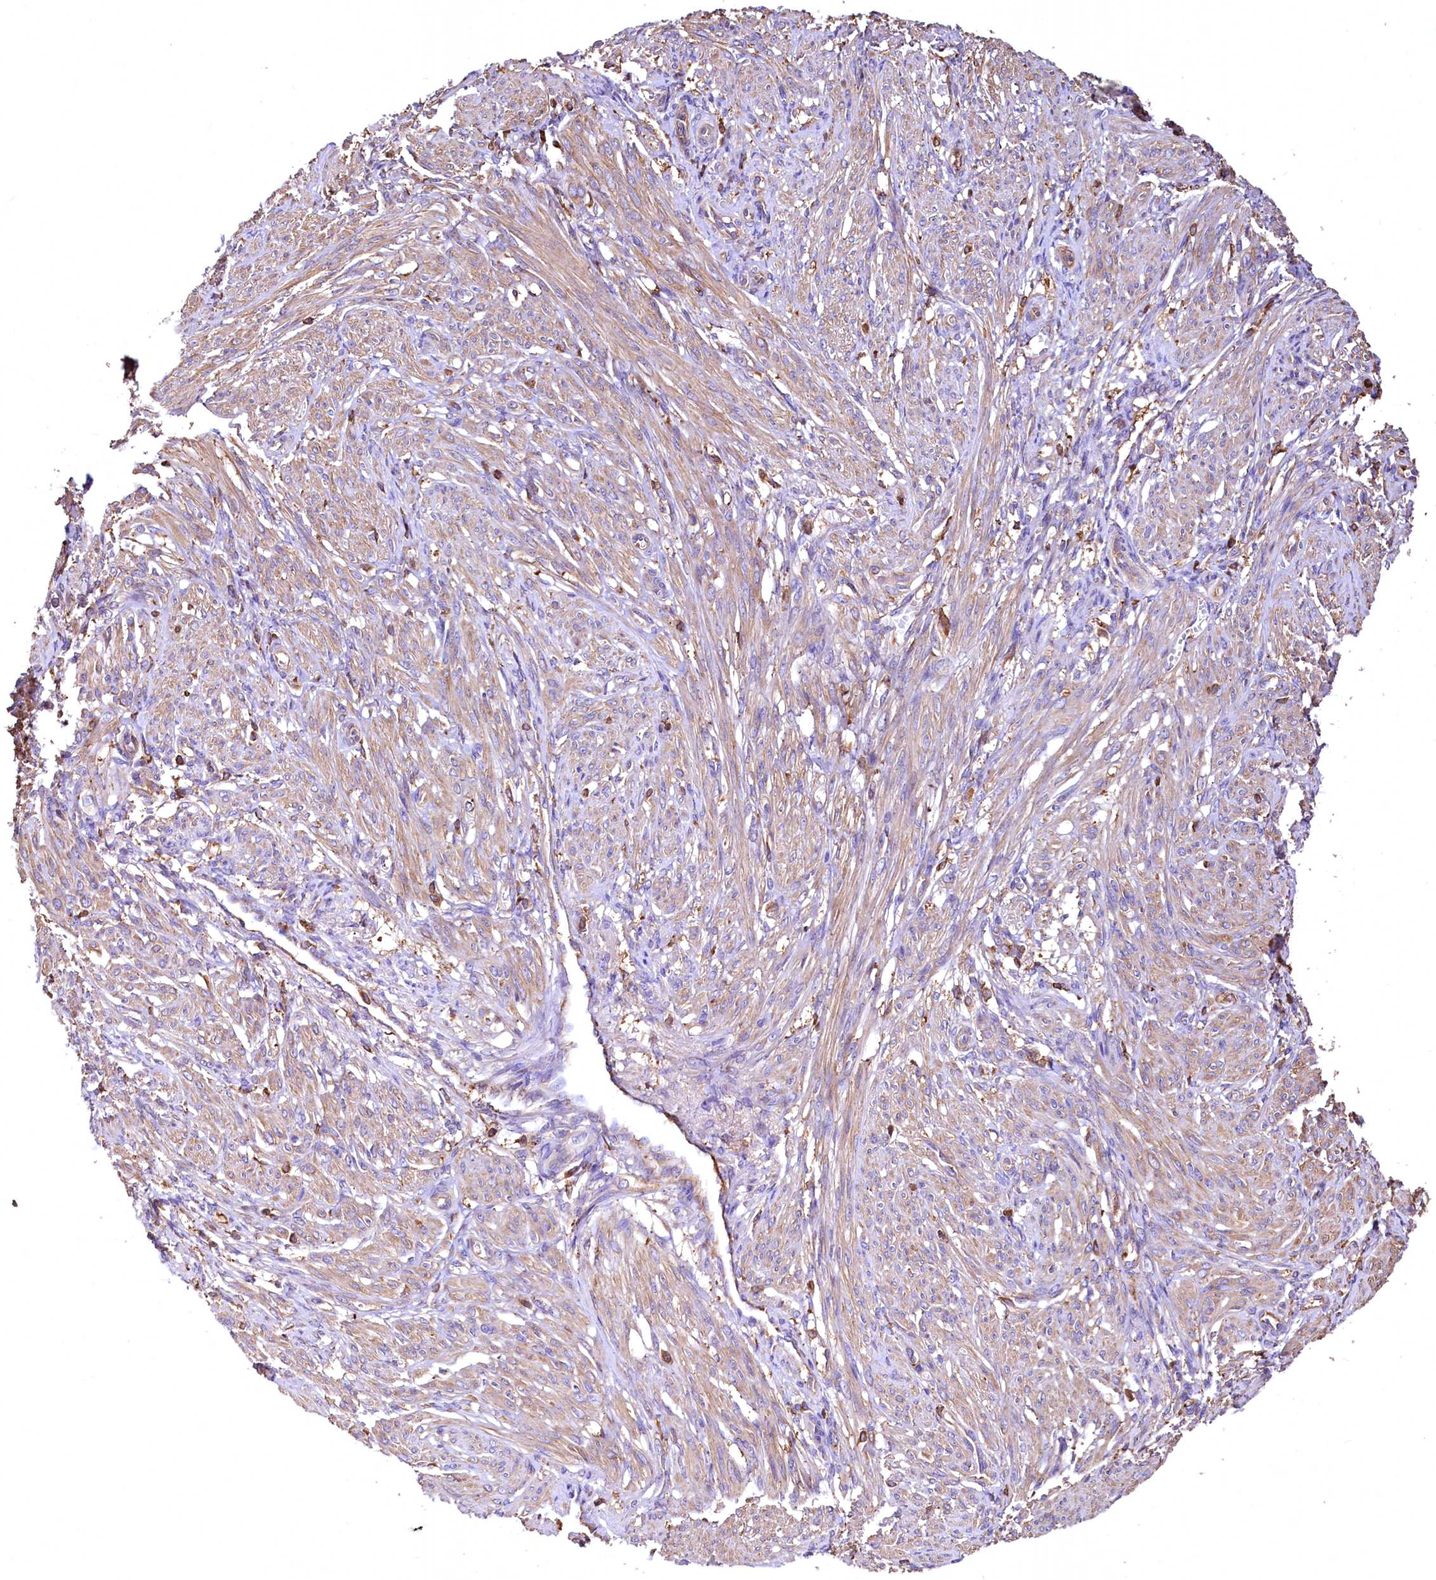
{"staining": {"intensity": "weak", "quantity": ">75%", "location": "cytoplasmic/membranous"}, "tissue": "smooth muscle", "cell_type": "Smooth muscle cells", "image_type": "normal", "snomed": [{"axis": "morphology", "description": "Normal tissue, NOS"}, {"axis": "topography", "description": "Smooth muscle"}], "caption": "Protein staining of unremarkable smooth muscle exhibits weak cytoplasmic/membranous staining in about >75% of smooth muscle cells. Ihc stains the protein in brown and the nuclei are stained blue.", "gene": "RARS2", "patient": {"sex": "female", "age": 39}}